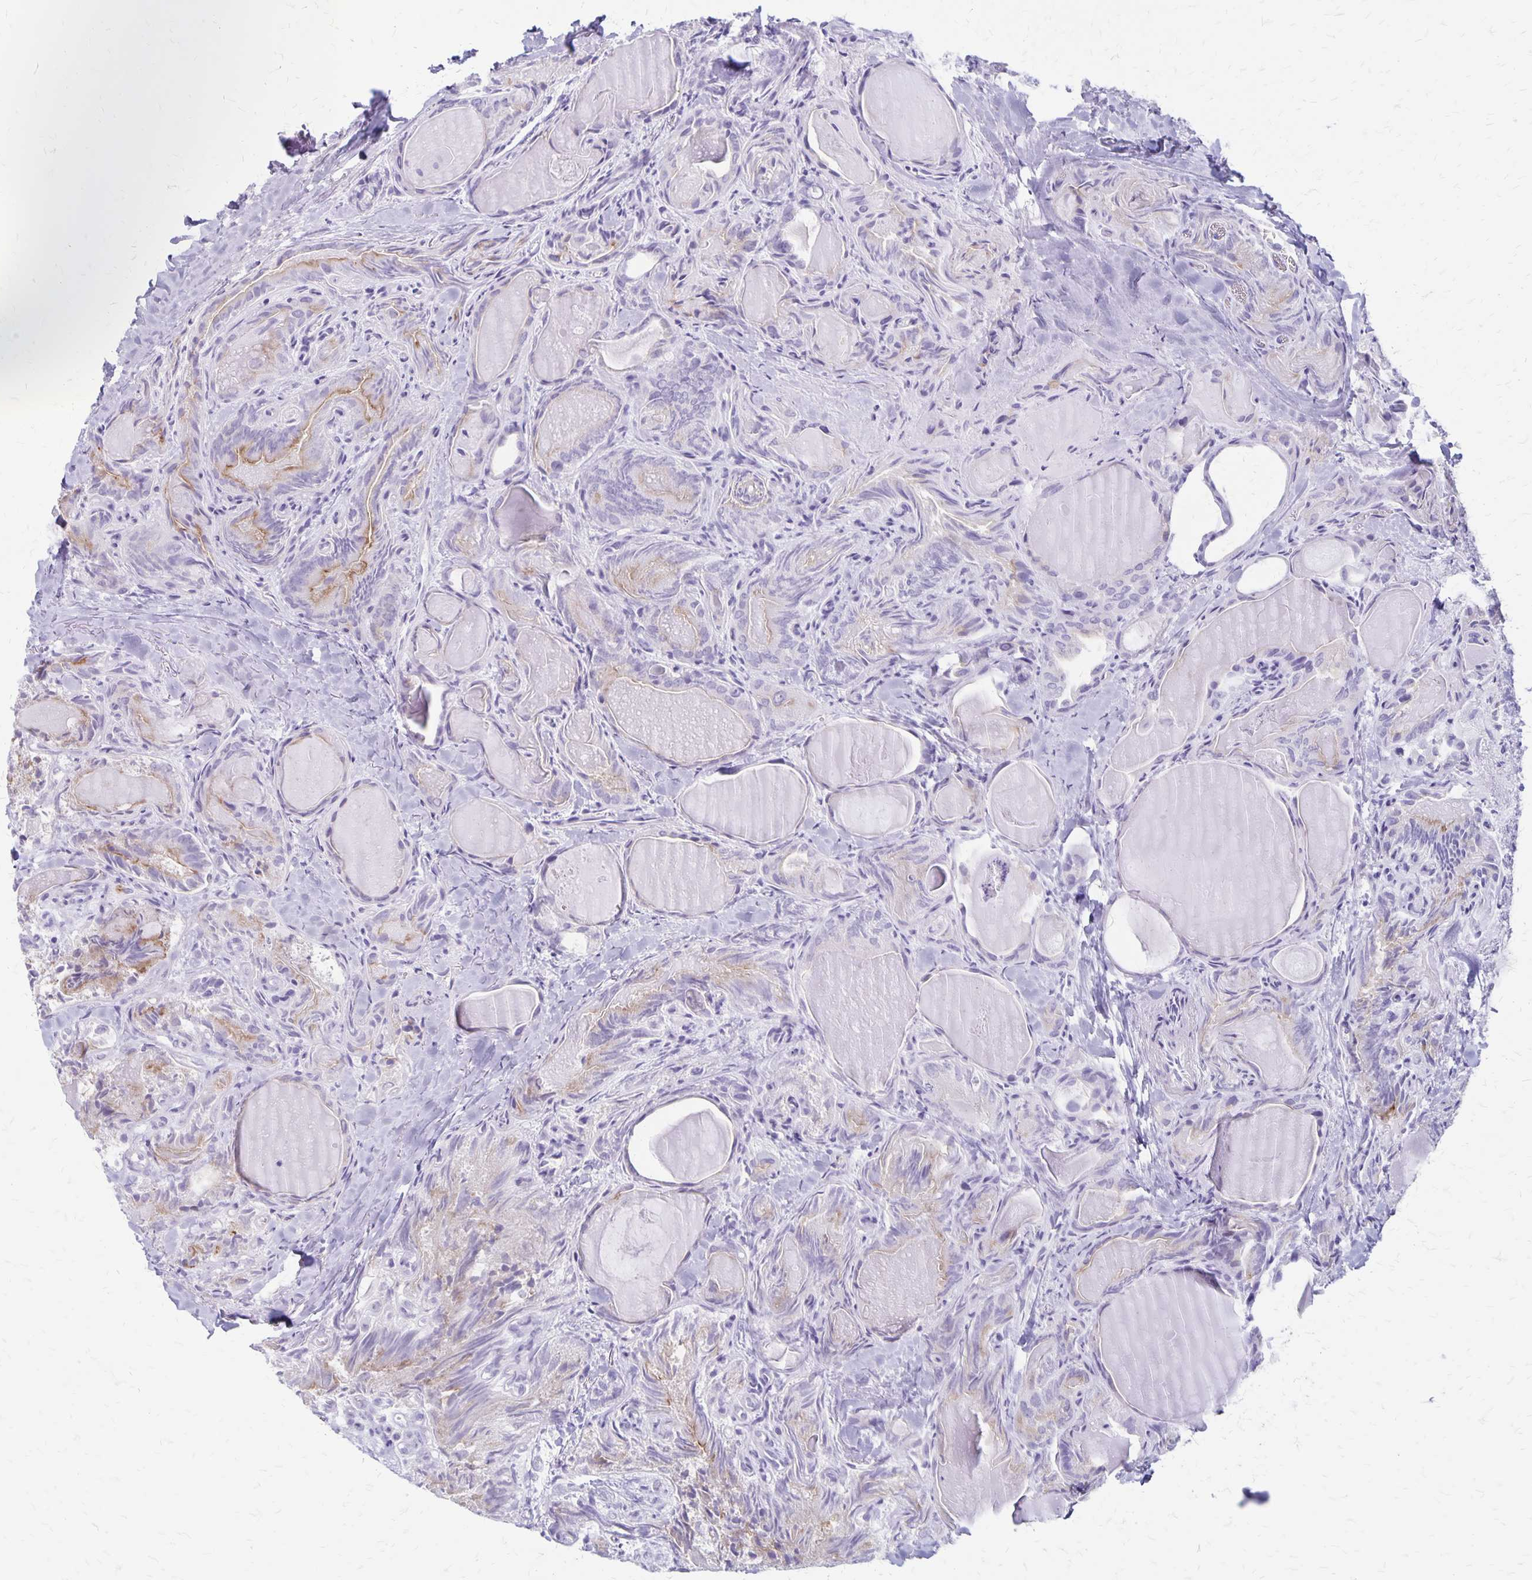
{"staining": {"intensity": "weak", "quantity": "25%-75%", "location": "cytoplasmic/membranous"}, "tissue": "thyroid cancer", "cell_type": "Tumor cells", "image_type": "cancer", "snomed": [{"axis": "morphology", "description": "Papillary adenocarcinoma, NOS"}, {"axis": "topography", "description": "Thyroid gland"}], "caption": "Thyroid cancer (papillary adenocarcinoma) was stained to show a protein in brown. There is low levels of weak cytoplasmic/membranous expression in about 25%-75% of tumor cells.", "gene": "HOMER1", "patient": {"sex": "female", "age": 75}}